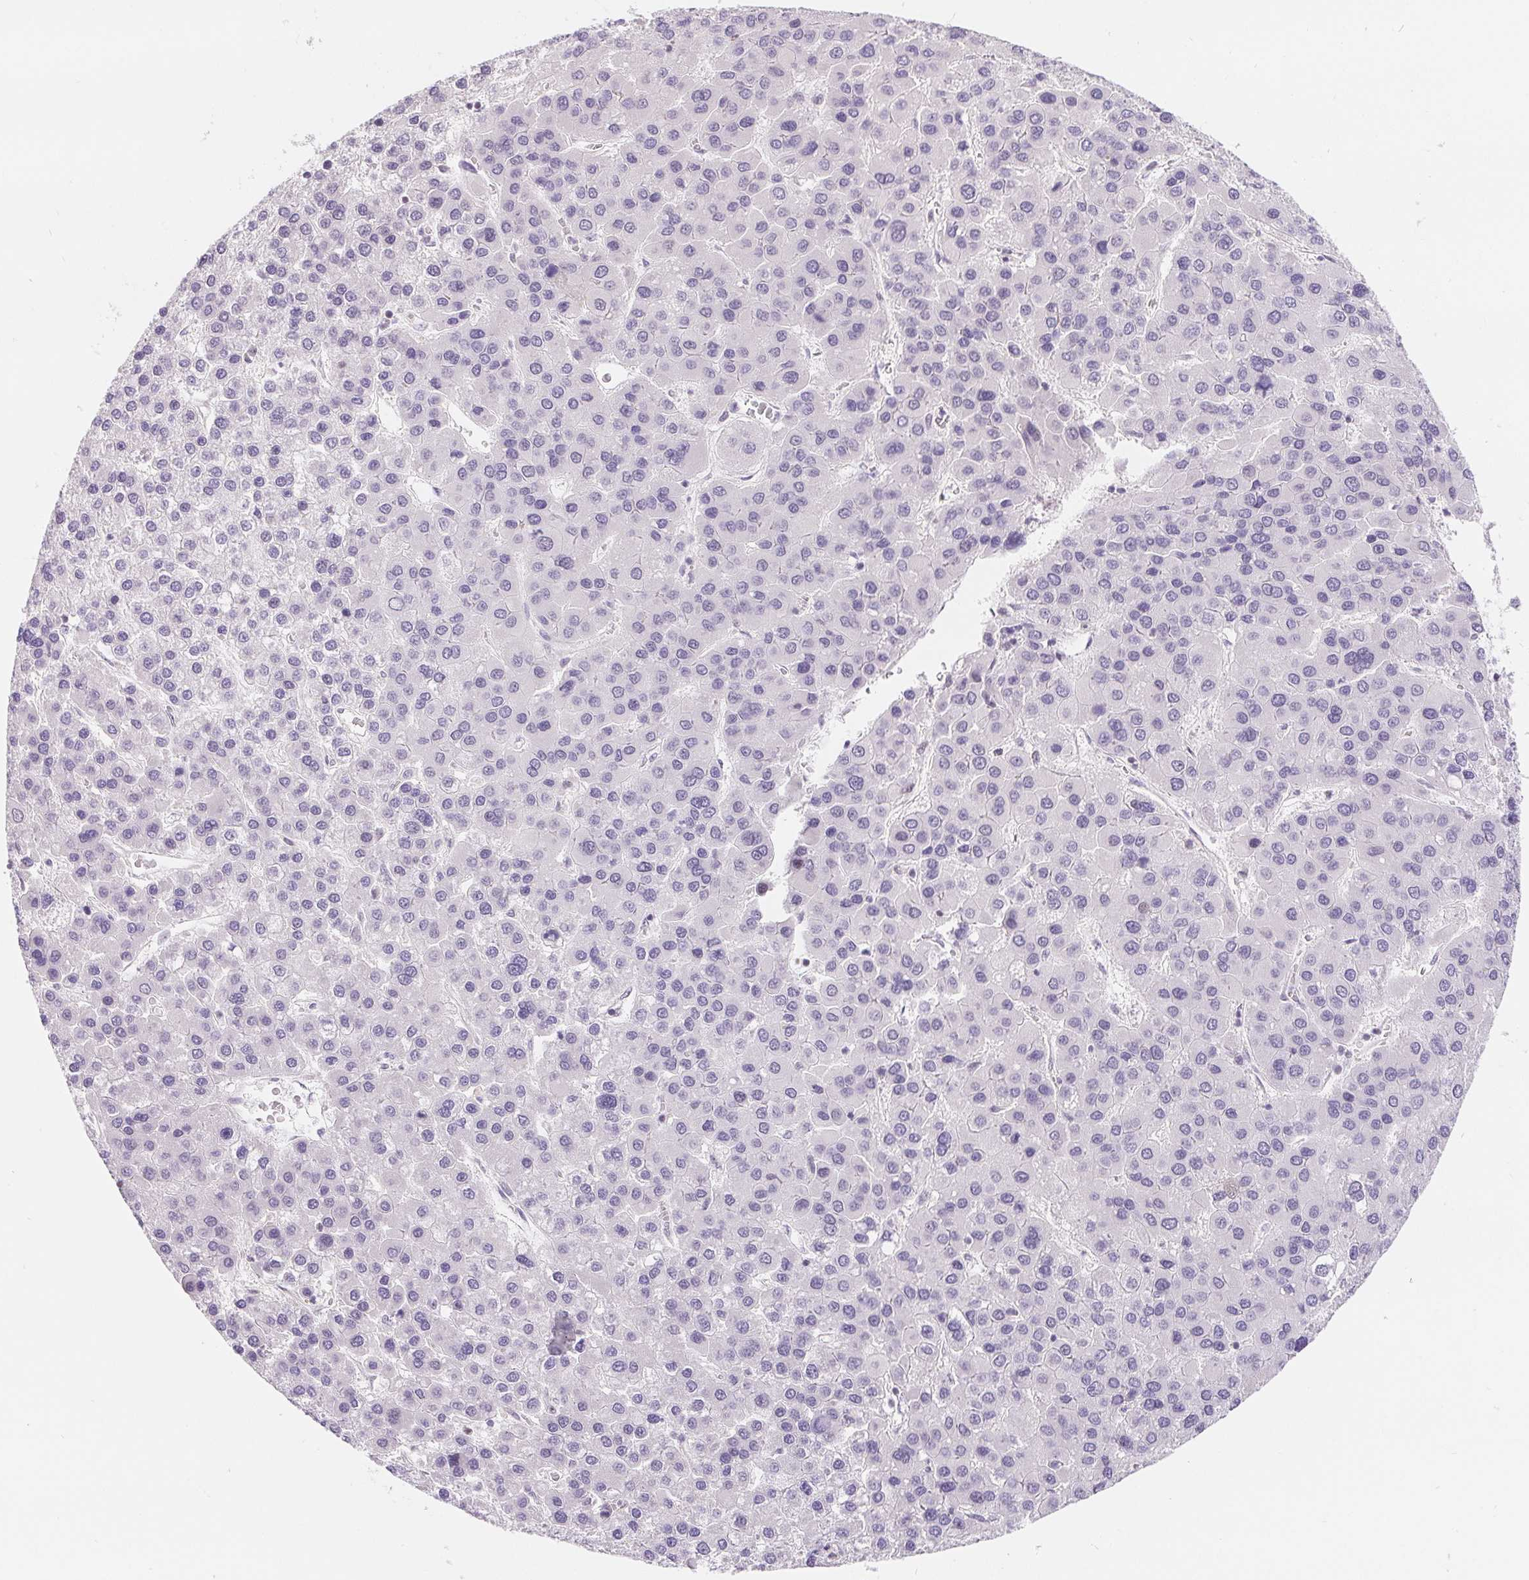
{"staining": {"intensity": "negative", "quantity": "none", "location": "none"}, "tissue": "liver cancer", "cell_type": "Tumor cells", "image_type": "cancer", "snomed": [{"axis": "morphology", "description": "Carcinoma, Hepatocellular, NOS"}, {"axis": "topography", "description": "Liver"}], "caption": "Liver hepatocellular carcinoma was stained to show a protein in brown. There is no significant positivity in tumor cells. (Immunohistochemistry (ihc), brightfield microscopy, high magnification).", "gene": "LCA5L", "patient": {"sex": "female", "age": 41}}